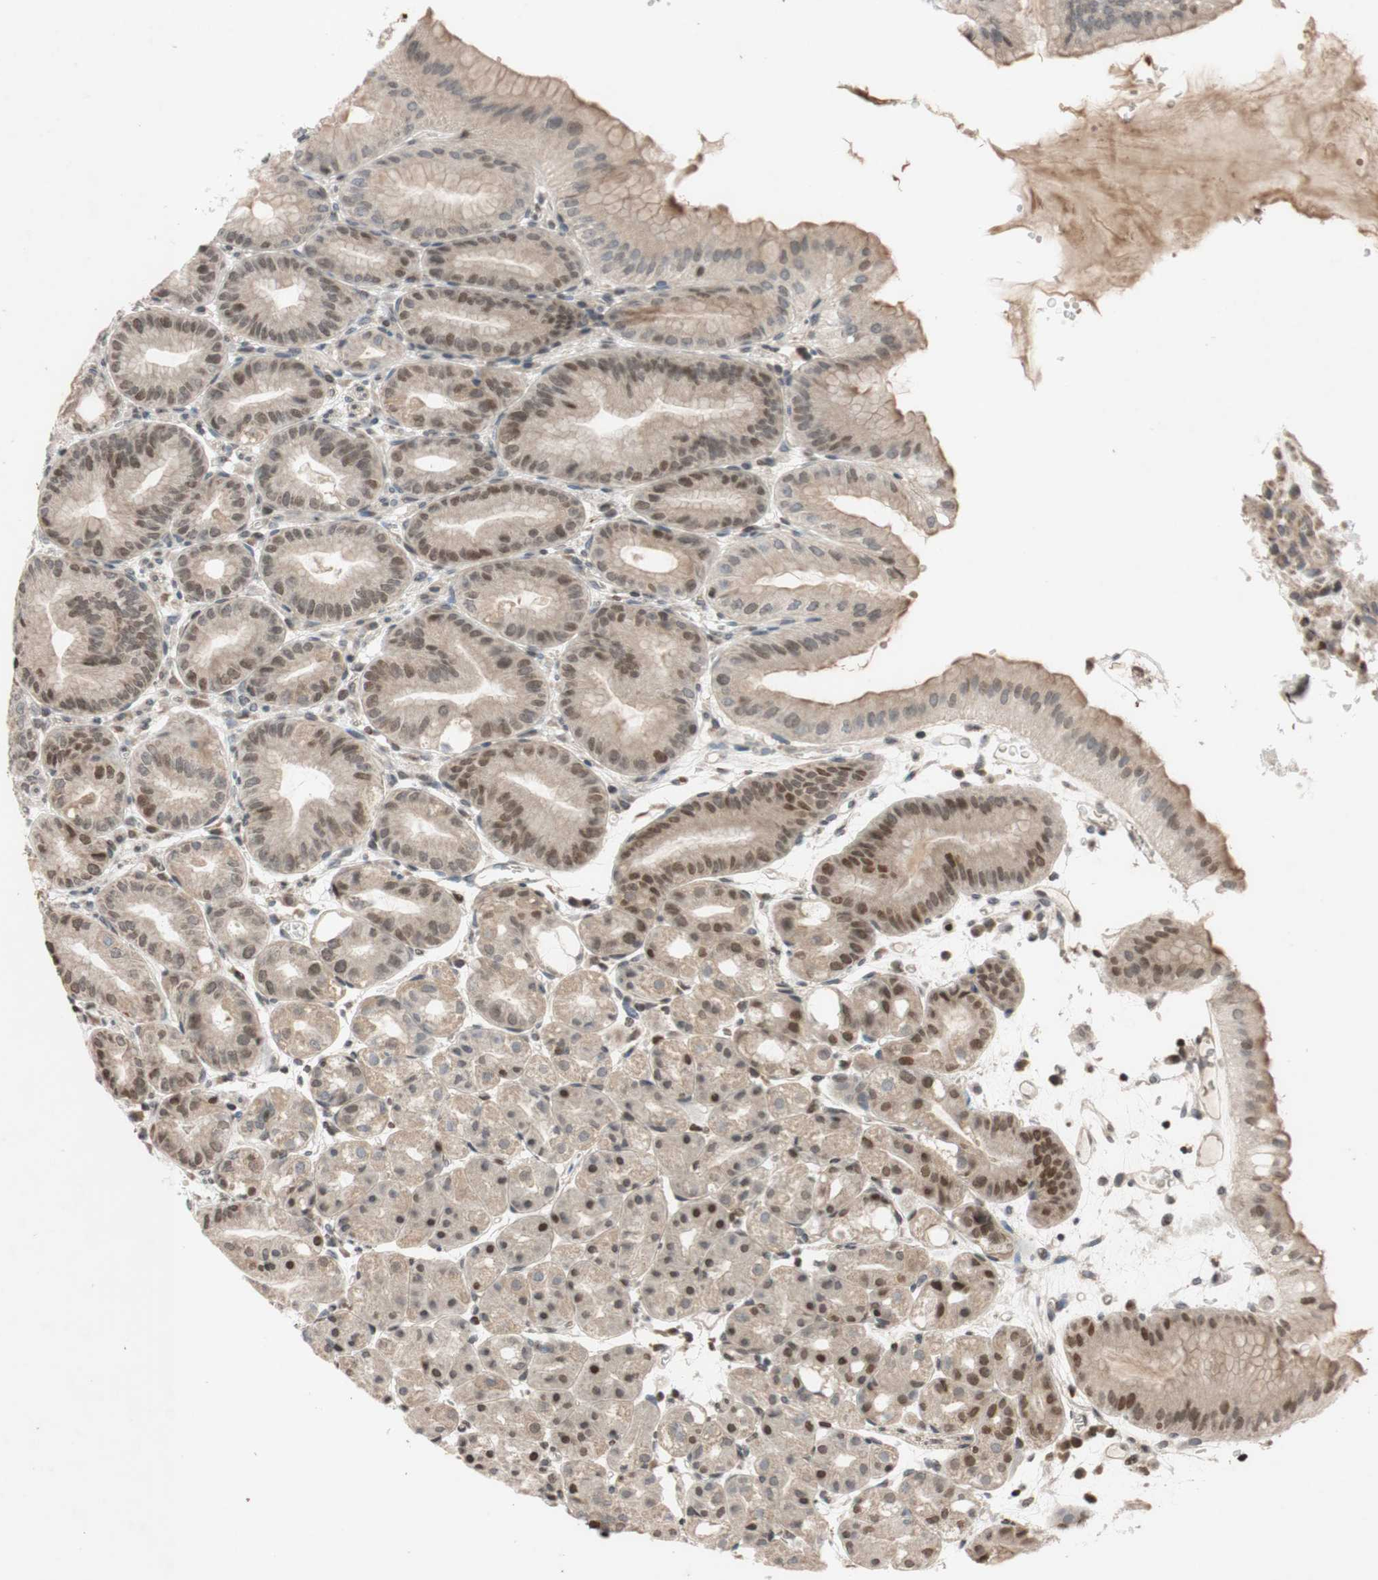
{"staining": {"intensity": "moderate", "quantity": "25%-75%", "location": "cytoplasmic/membranous,nuclear"}, "tissue": "stomach", "cell_type": "Glandular cells", "image_type": "normal", "snomed": [{"axis": "morphology", "description": "Normal tissue, NOS"}, {"axis": "topography", "description": "Stomach, lower"}], "caption": "Immunohistochemical staining of benign stomach reveals medium levels of moderate cytoplasmic/membranous,nuclear staining in about 25%-75% of glandular cells.", "gene": "MCM6", "patient": {"sex": "male", "age": 71}}